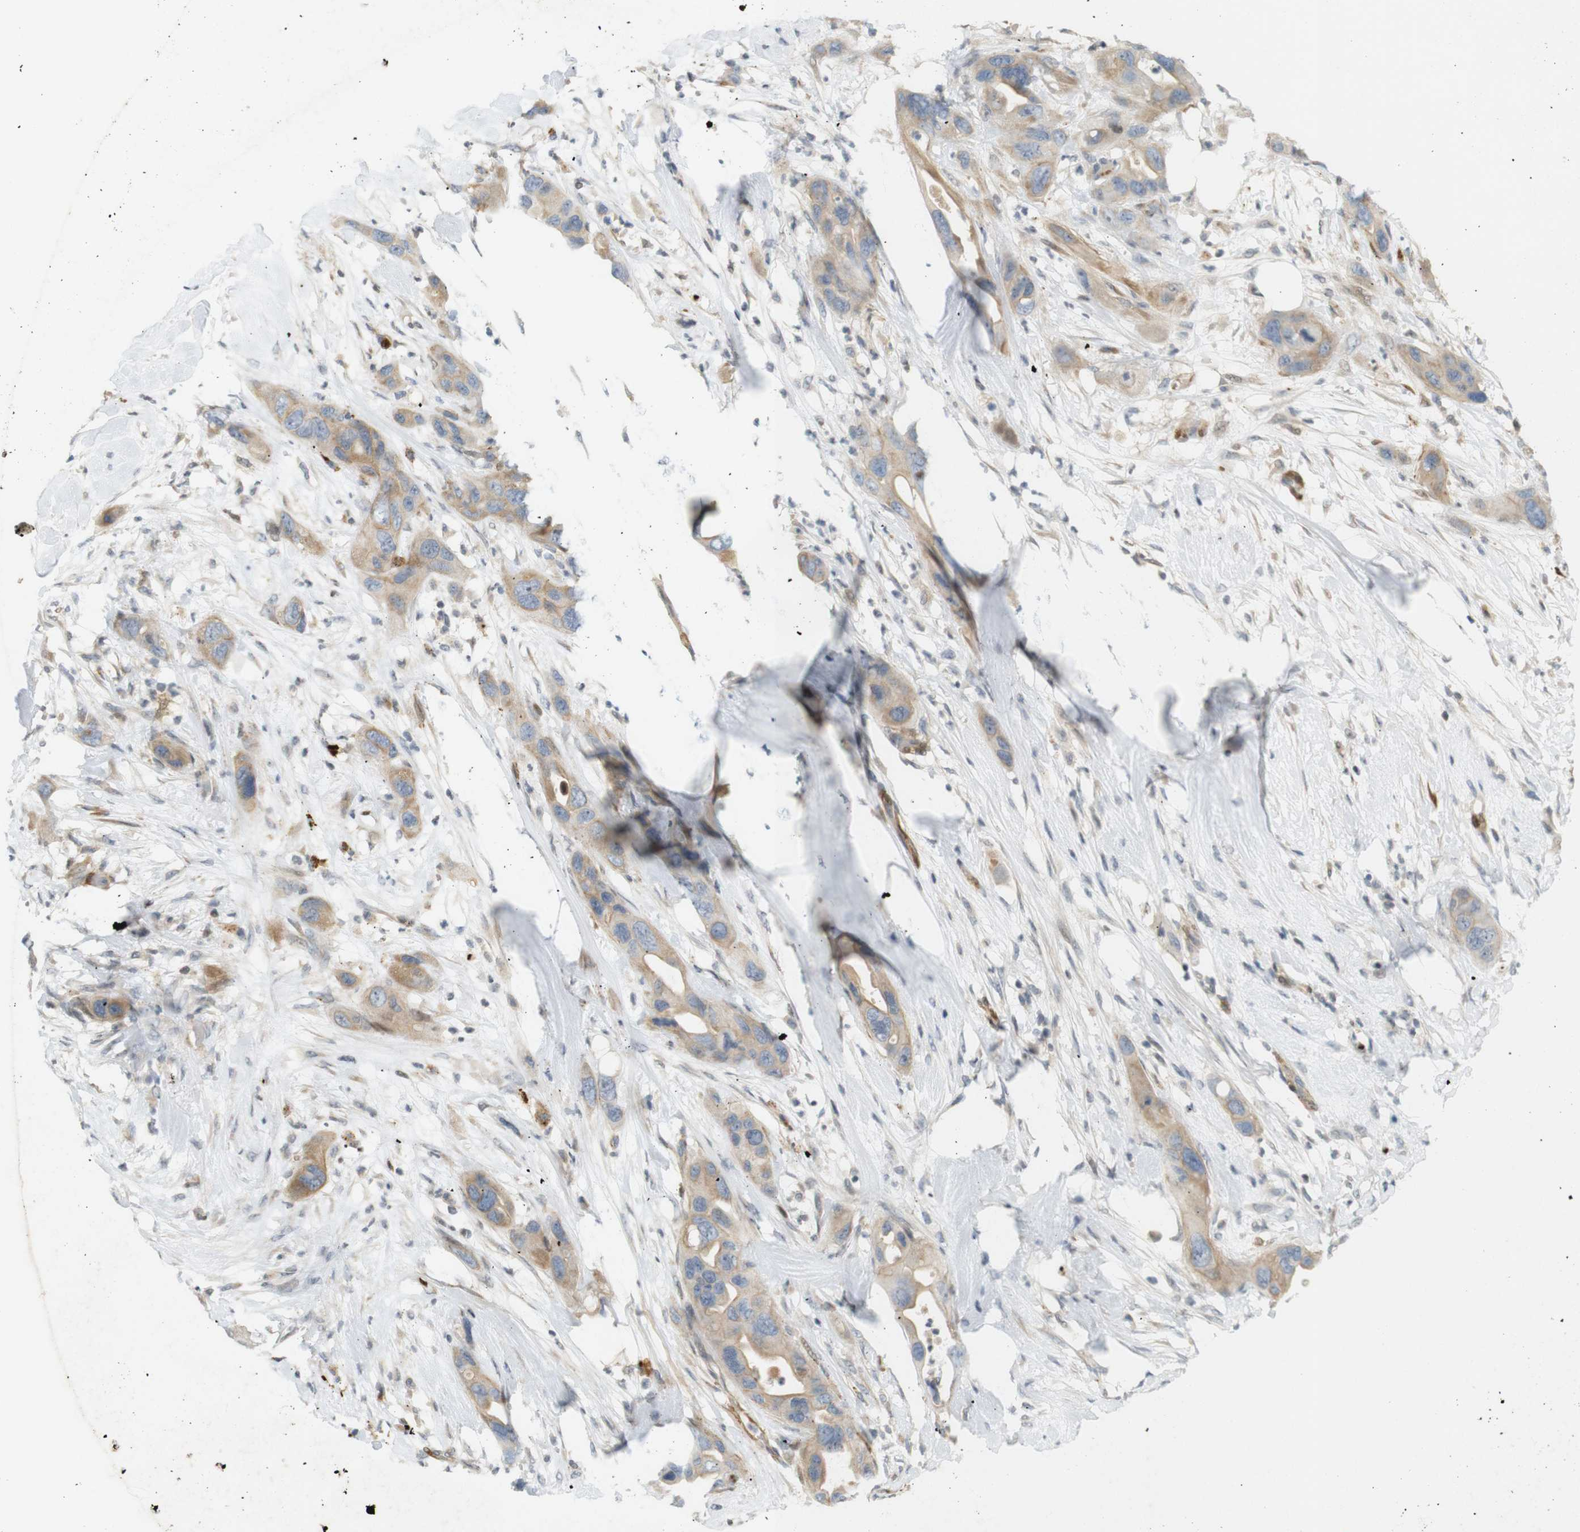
{"staining": {"intensity": "moderate", "quantity": ">75%", "location": "cytoplasmic/membranous"}, "tissue": "pancreatic cancer", "cell_type": "Tumor cells", "image_type": "cancer", "snomed": [{"axis": "morphology", "description": "Adenocarcinoma, NOS"}, {"axis": "topography", "description": "Pancreas"}], "caption": "A histopathology image of pancreatic cancer (adenocarcinoma) stained for a protein exhibits moderate cytoplasmic/membranous brown staining in tumor cells. Immunohistochemistry (ihc) stains the protein in brown and the nuclei are stained blue.", "gene": "PPP1R14A", "patient": {"sex": "female", "age": 71}}